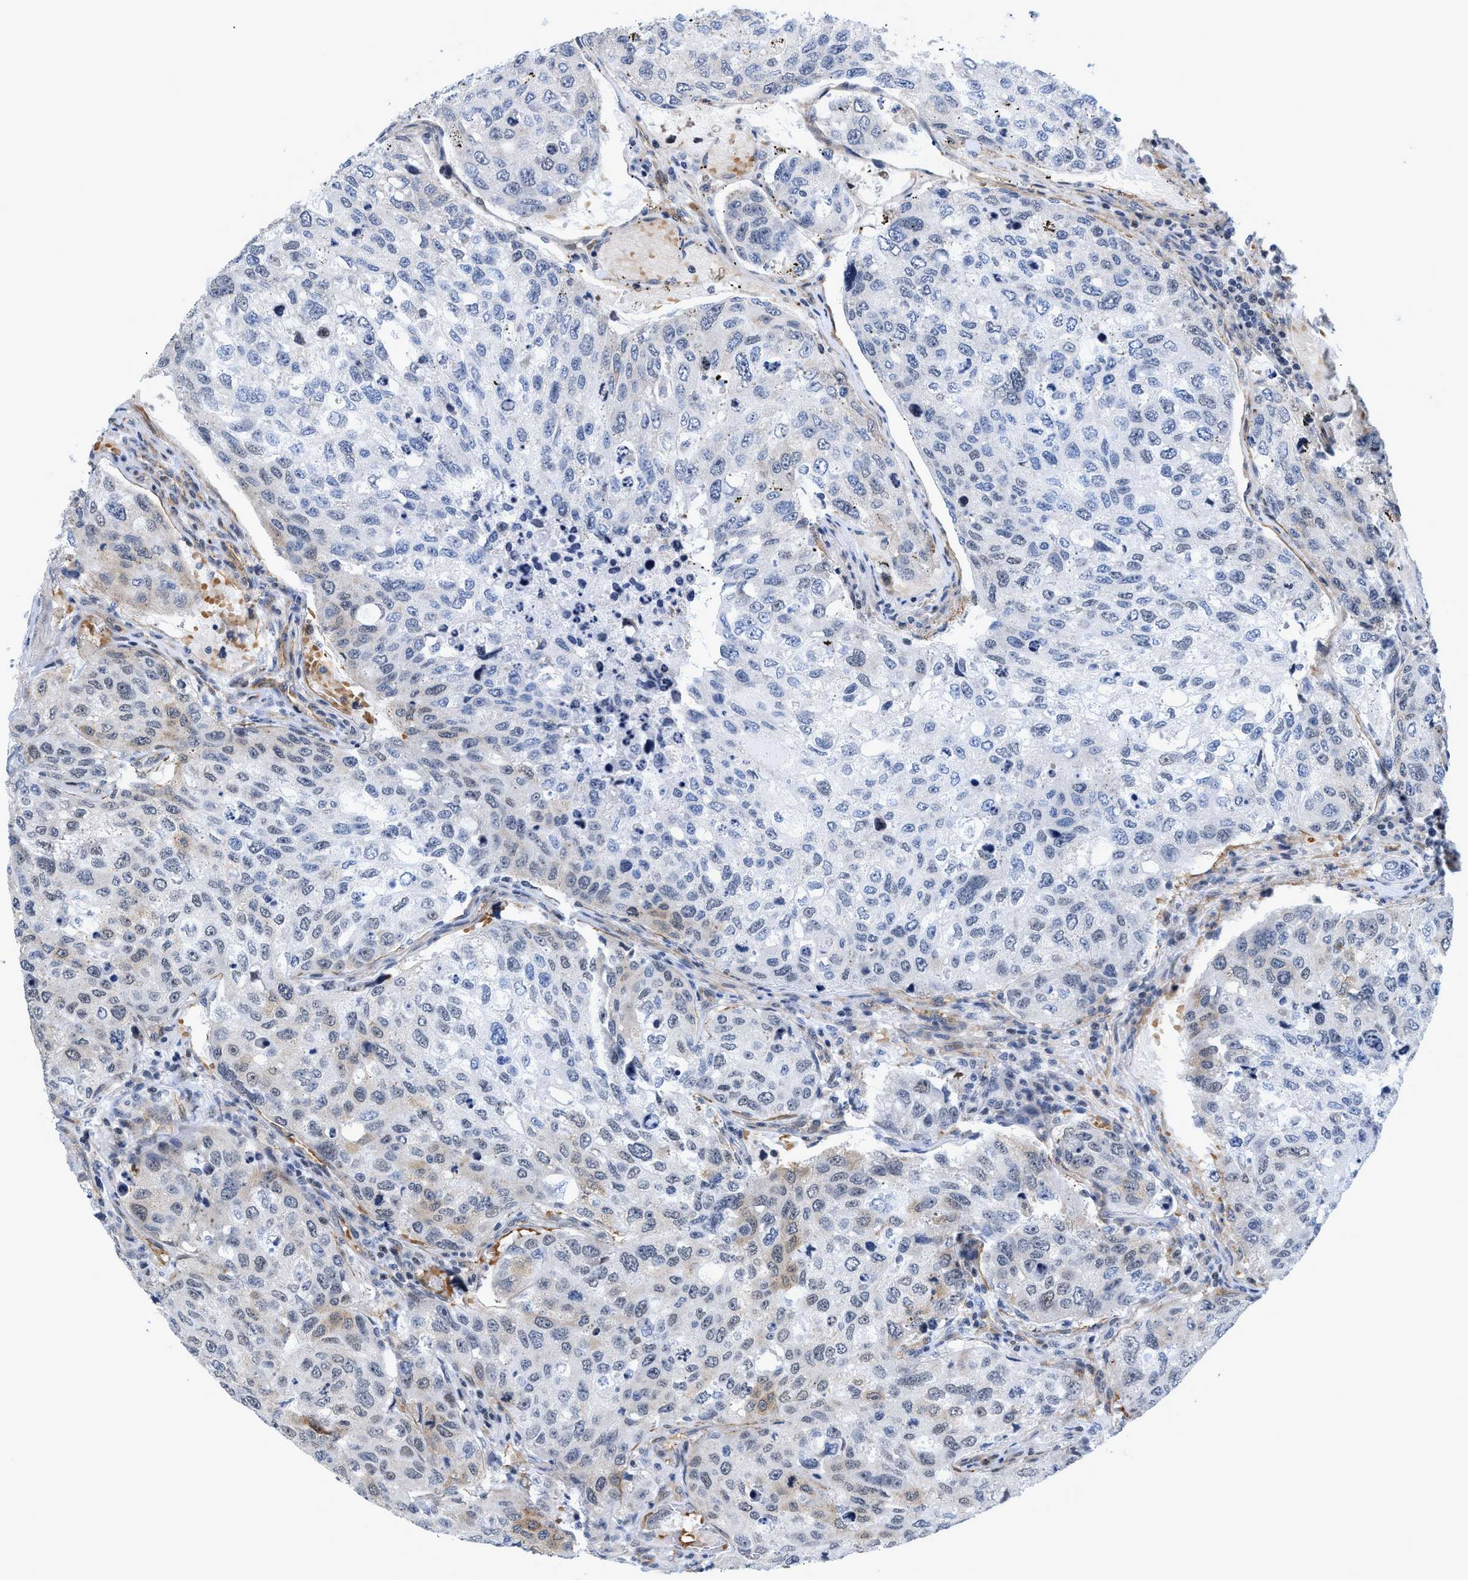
{"staining": {"intensity": "negative", "quantity": "none", "location": "none"}, "tissue": "urothelial cancer", "cell_type": "Tumor cells", "image_type": "cancer", "snomed": [{"axis": "morphology", "description": "Urothelial carcinoma, High grade"}, {"axis": "topography", "description": "Lymph node"}, {"axis": "topography", "description": "Urinary bladder"}], "caption": "Tumor cells show no significant staining in high-grade urothelial carcinoma. (Immunohistochemistry (ihc), brightfield microscopy, high magnification).", "gene": "GPRASP2", "patient": {"sex": "male", "age": 51}}